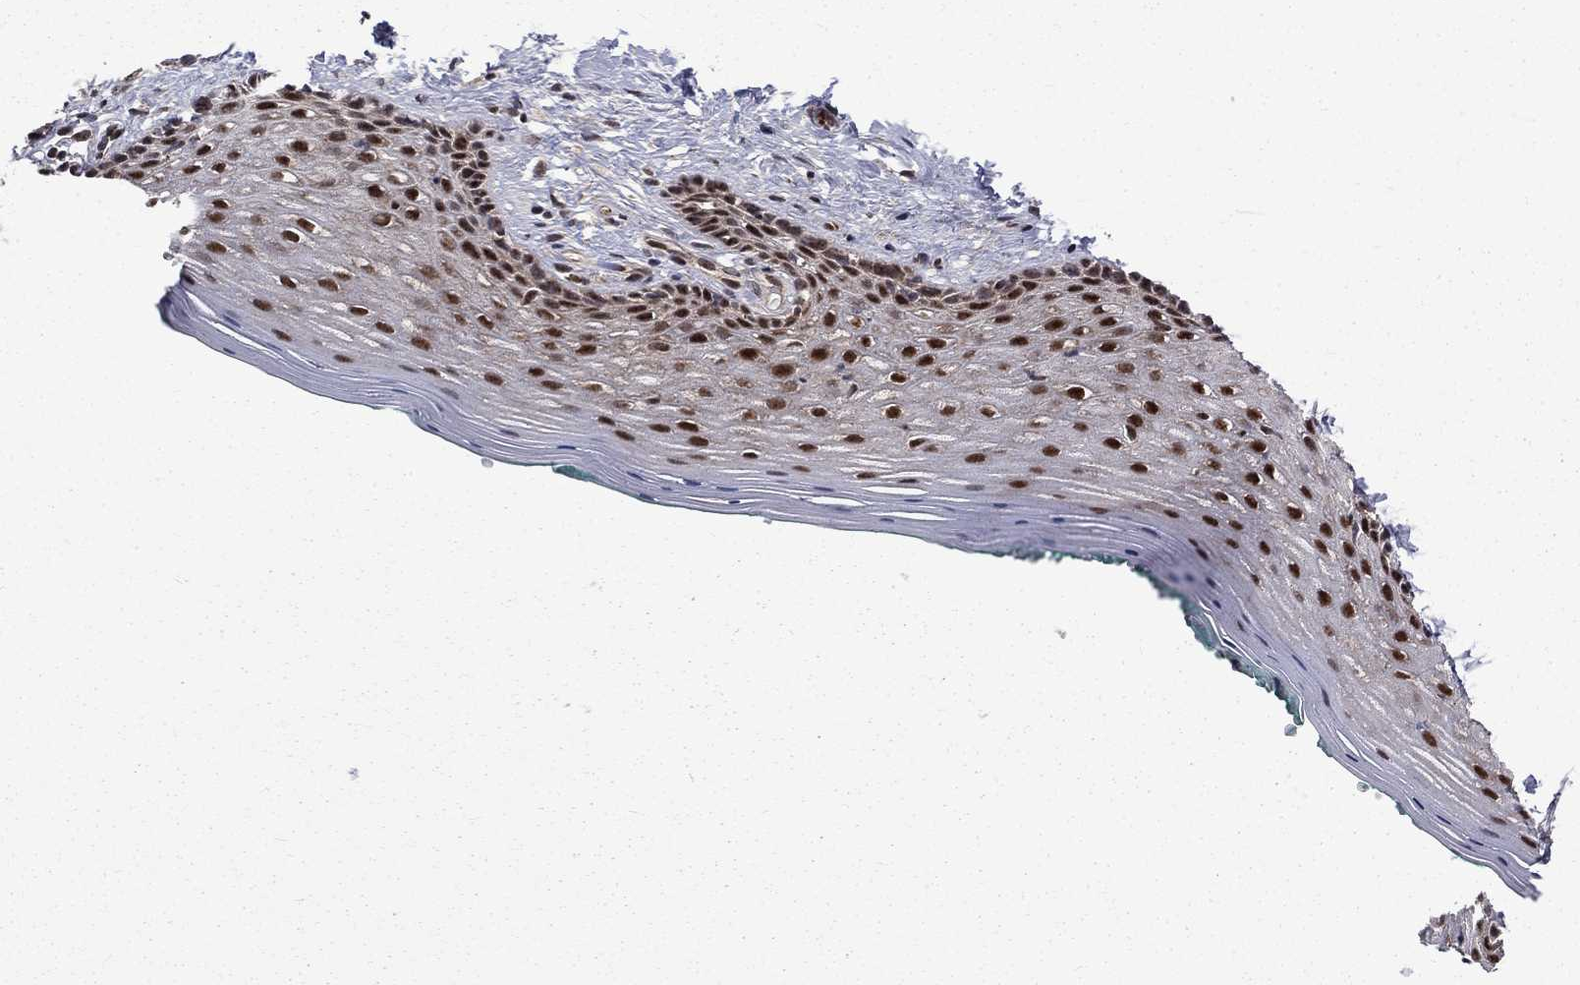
{"staining": {"intensity": "strong", "quantity": "<25%", "location": "nuclear"}, "tissue": "vagina", "cell_type": "Squamous epithelial cells", "image_type": "normal", "snomed": [{"axis": "morphology", "description": "Normal tissue, NOS"}, {"axis": "topography", "description": "Vagina"}], "caption": "DAB (3,3'-diaminobenzidine) immunohistochemical staining of benign vagina shows strong nuclear protein positivity in about <25% of squamous epithelial cells. The protein is shown in brown color, while the nuclei are stained blue.", "gene": "KPNA3", "patient": {"sex": "female", "age": 45}}